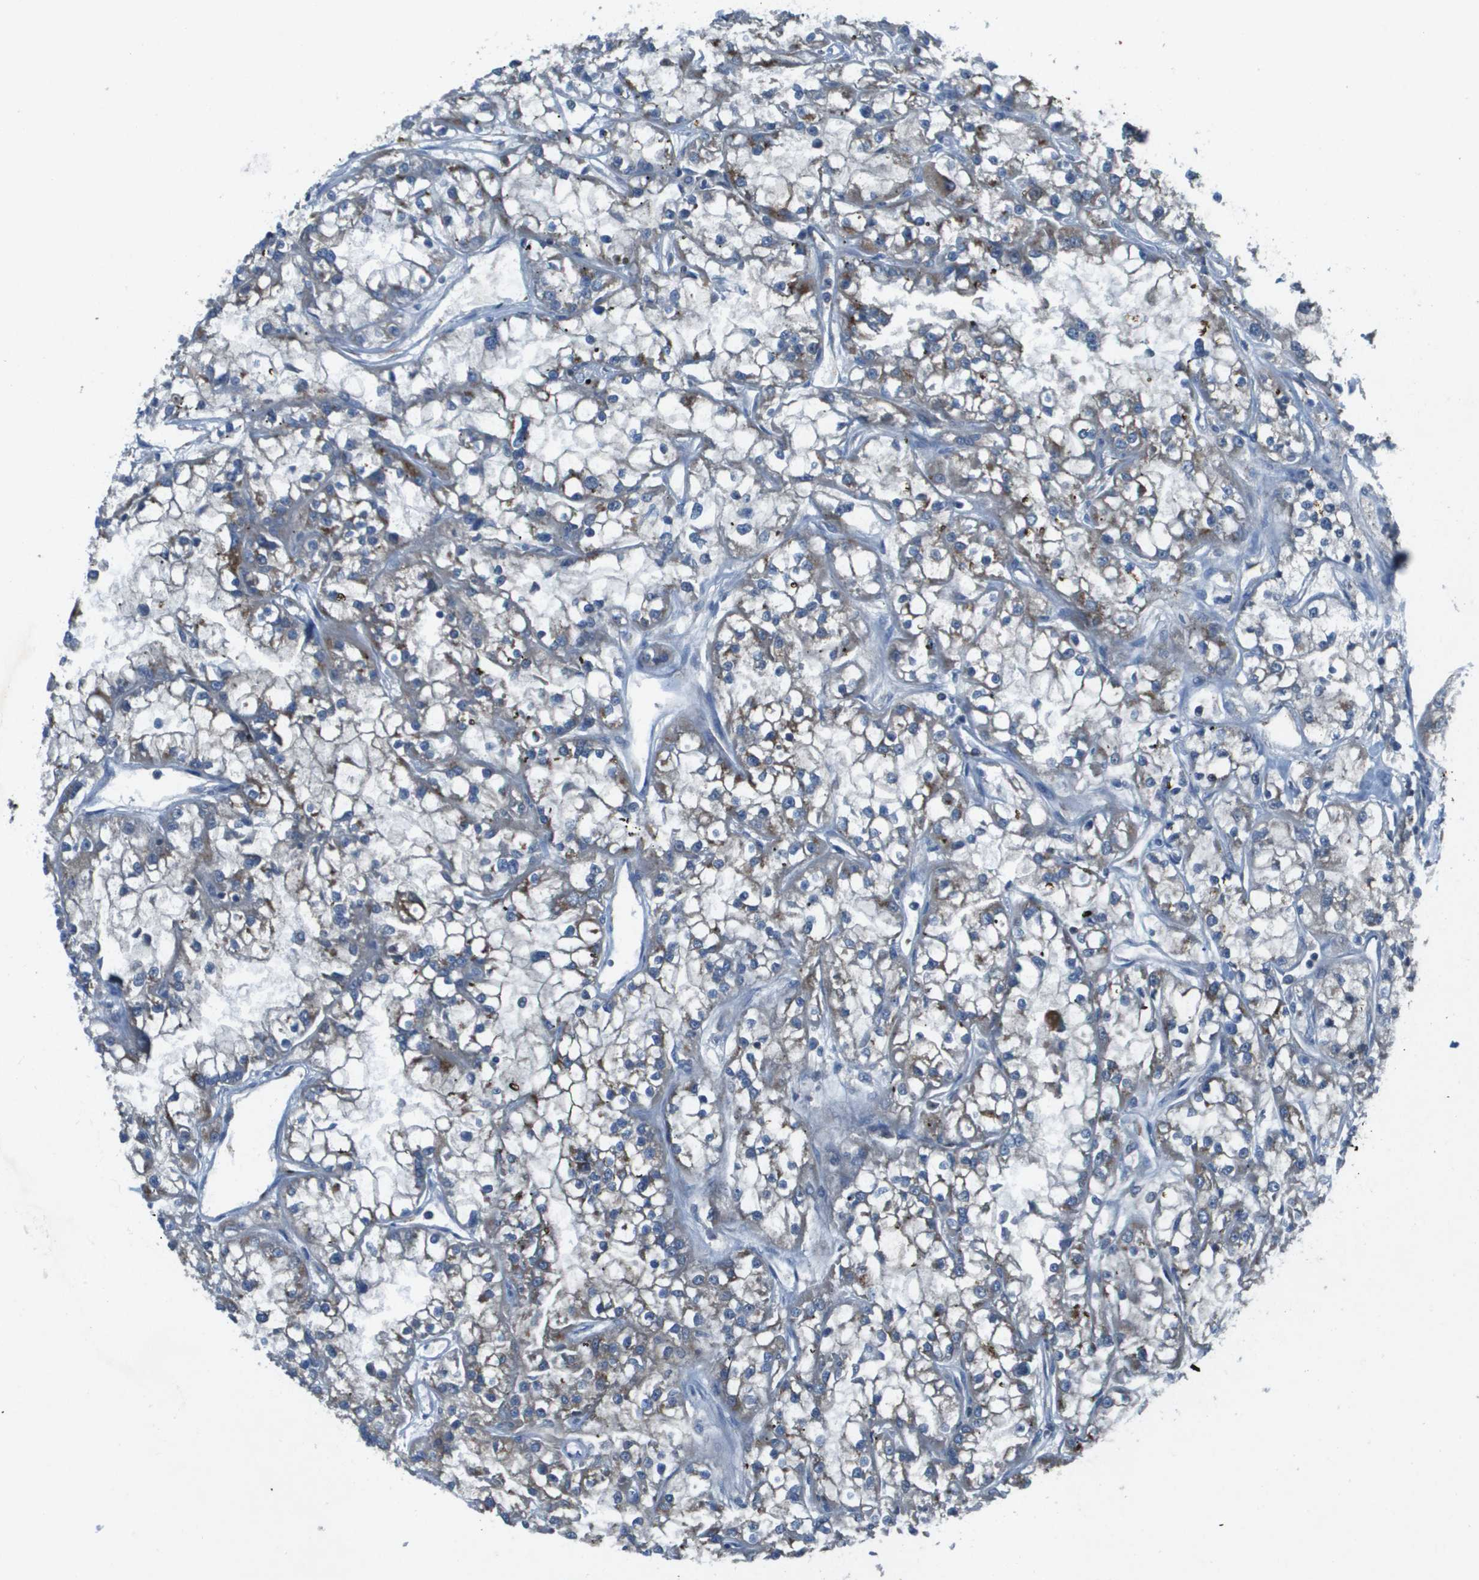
{"staining": {"intensity": "moderate", "quantity": "25%-75%", "location": "cytoplasmic/membranous"}, "tissue": "renal cancer", "cell_type": "Tumor cells", "image_type": "cancer", "snomed": [{"axis": "morphology", "description": "Adenocarcinoma, NOS"}, {"axis": "topography", "description": "Kidney"}], "caption": "Immunohistochemical staining of adenocarcinoma (renal) displays medium levels of moderate cytoplasmic/membranous protein positivity in about 25%-75% of tumor cells.", "gene": "CAMK4", "patient": {"sex": "female", "age": 52}}